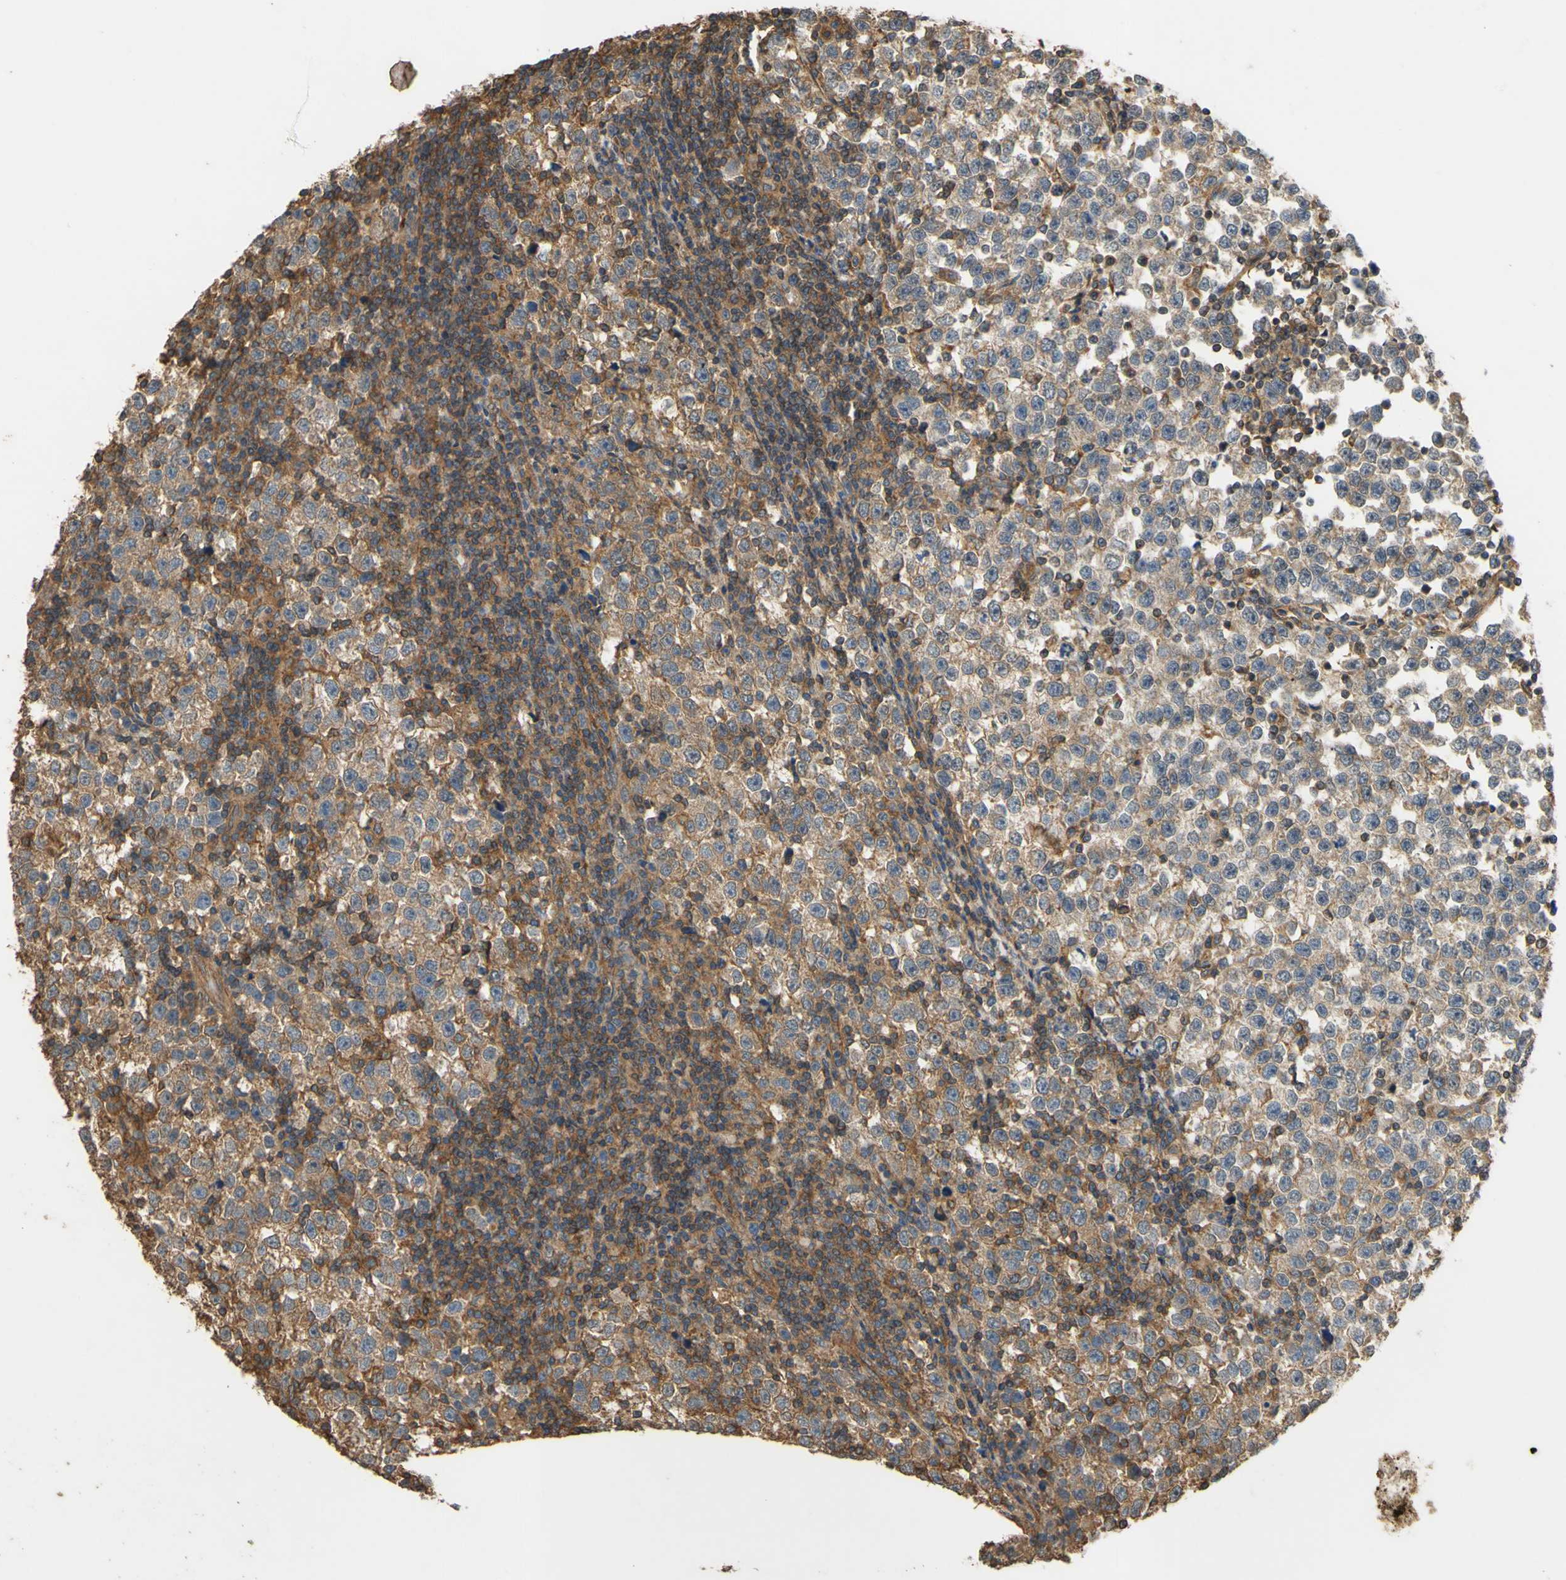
{"staining": {"intensity": "weak", "quantity": ">75%", "location": "cytoplasmic/membranous"}, "tissue": "testis cancer", "cell_type": "Tumor cells", "image_type": "cancer", "snomed": [{"axis": "morphology", "description": "Seminoma, NOS"}, {"axis": "topography", "description": "Testis"}], "caption": "Testis cancer (seminoma) was stained to show a protein in brown. There is low levels of weak cytoplasmic/membranous expression in about >75% of tumor cells.", "gene": "CTTN", "patient": {"sex": "male", "age": 43}}